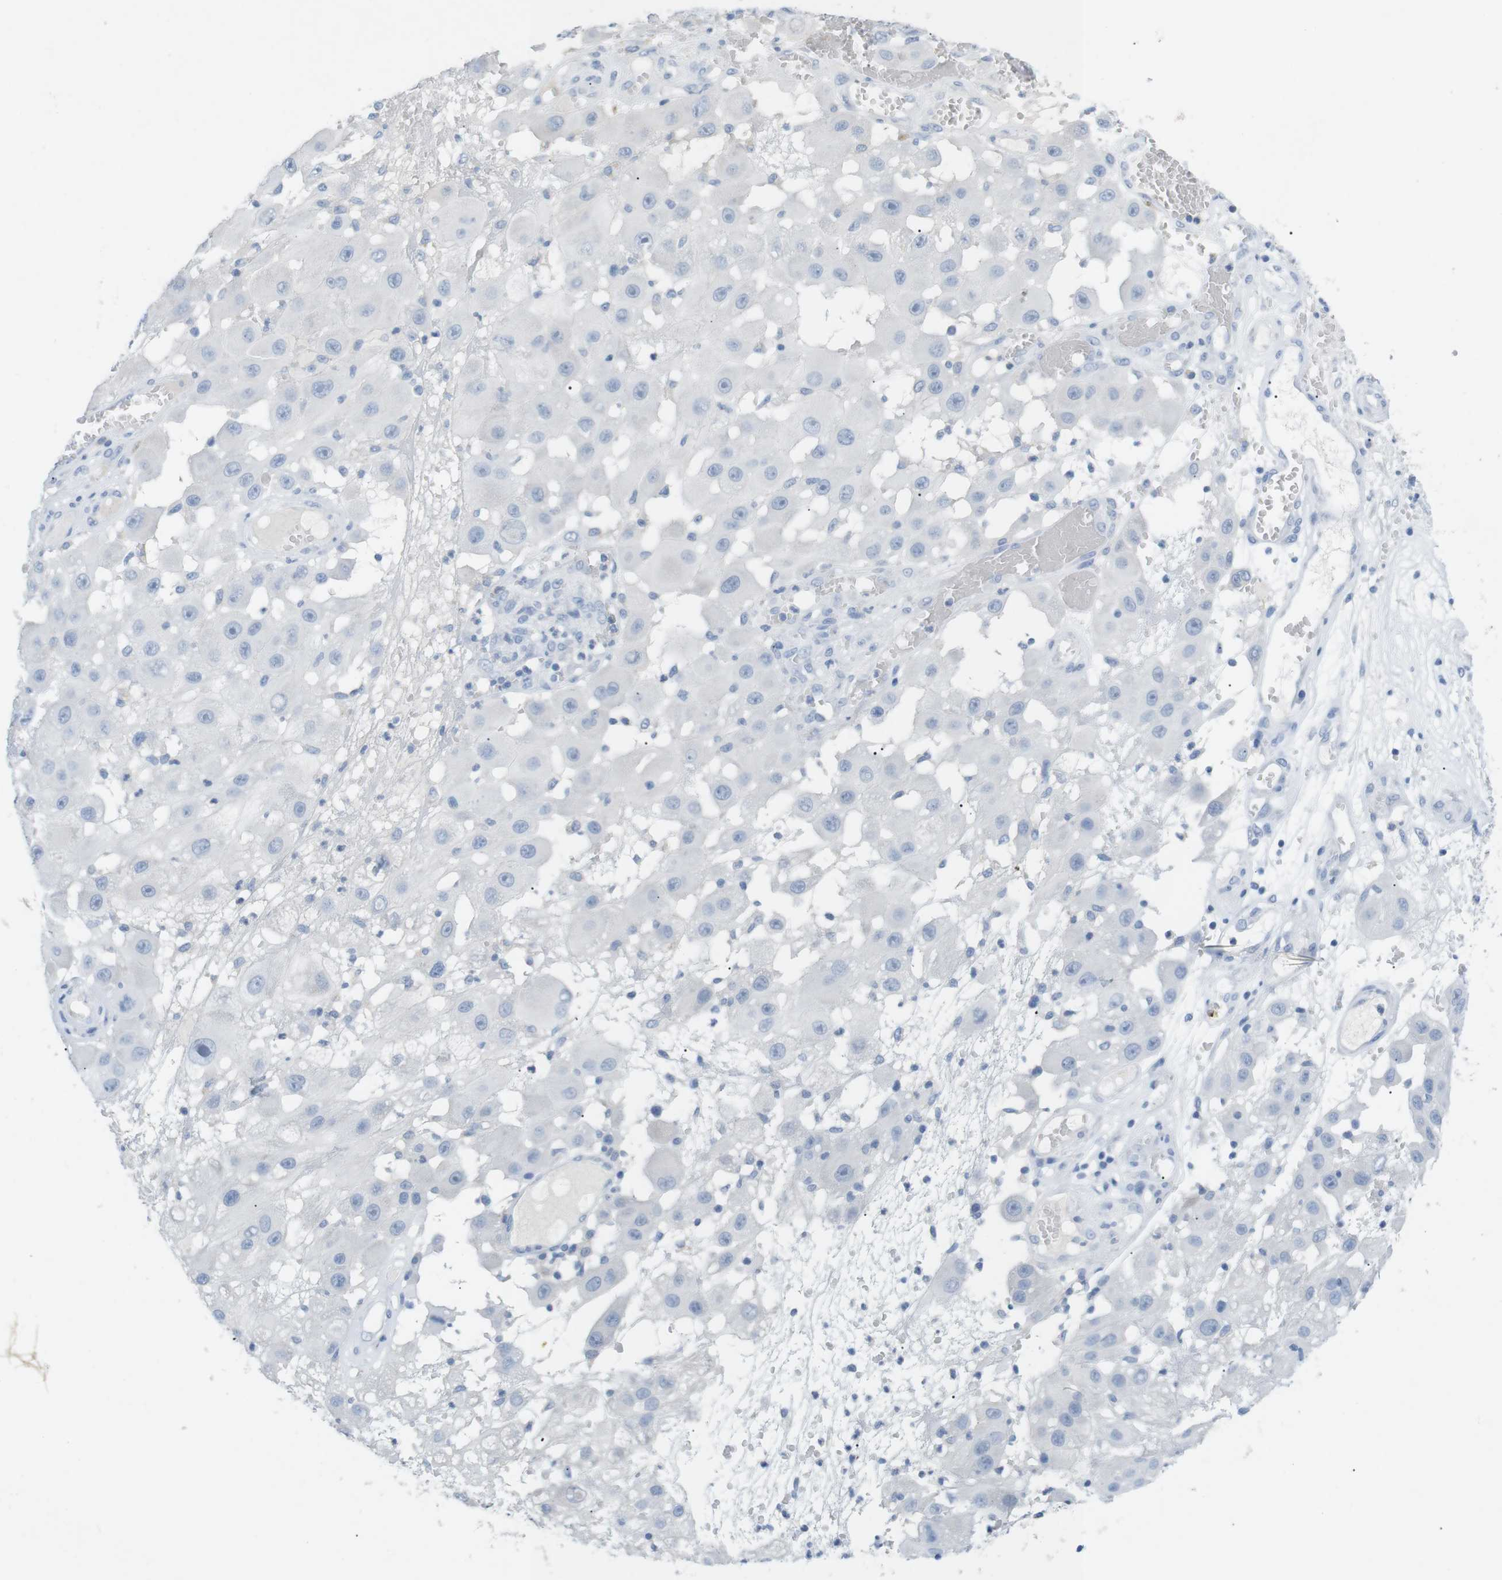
{"staining": {"intensity": "negative", "quantity": "none", "location": "none"}, "tissue": "melanoma", "cell_type": "Tumor cells", "image_type": "cancer", "snomed": [{"axis": "morphology", "description": "Malignant melanoma, NOS"}, {"axis": "topography", "description": "Skin"}], "caption": "Malignant melanoma stained for a protein using immunohistochemistry displays no staining tumor cells.", "gene": "HBG2", "patient": {"sex": "female", "age": 81}}